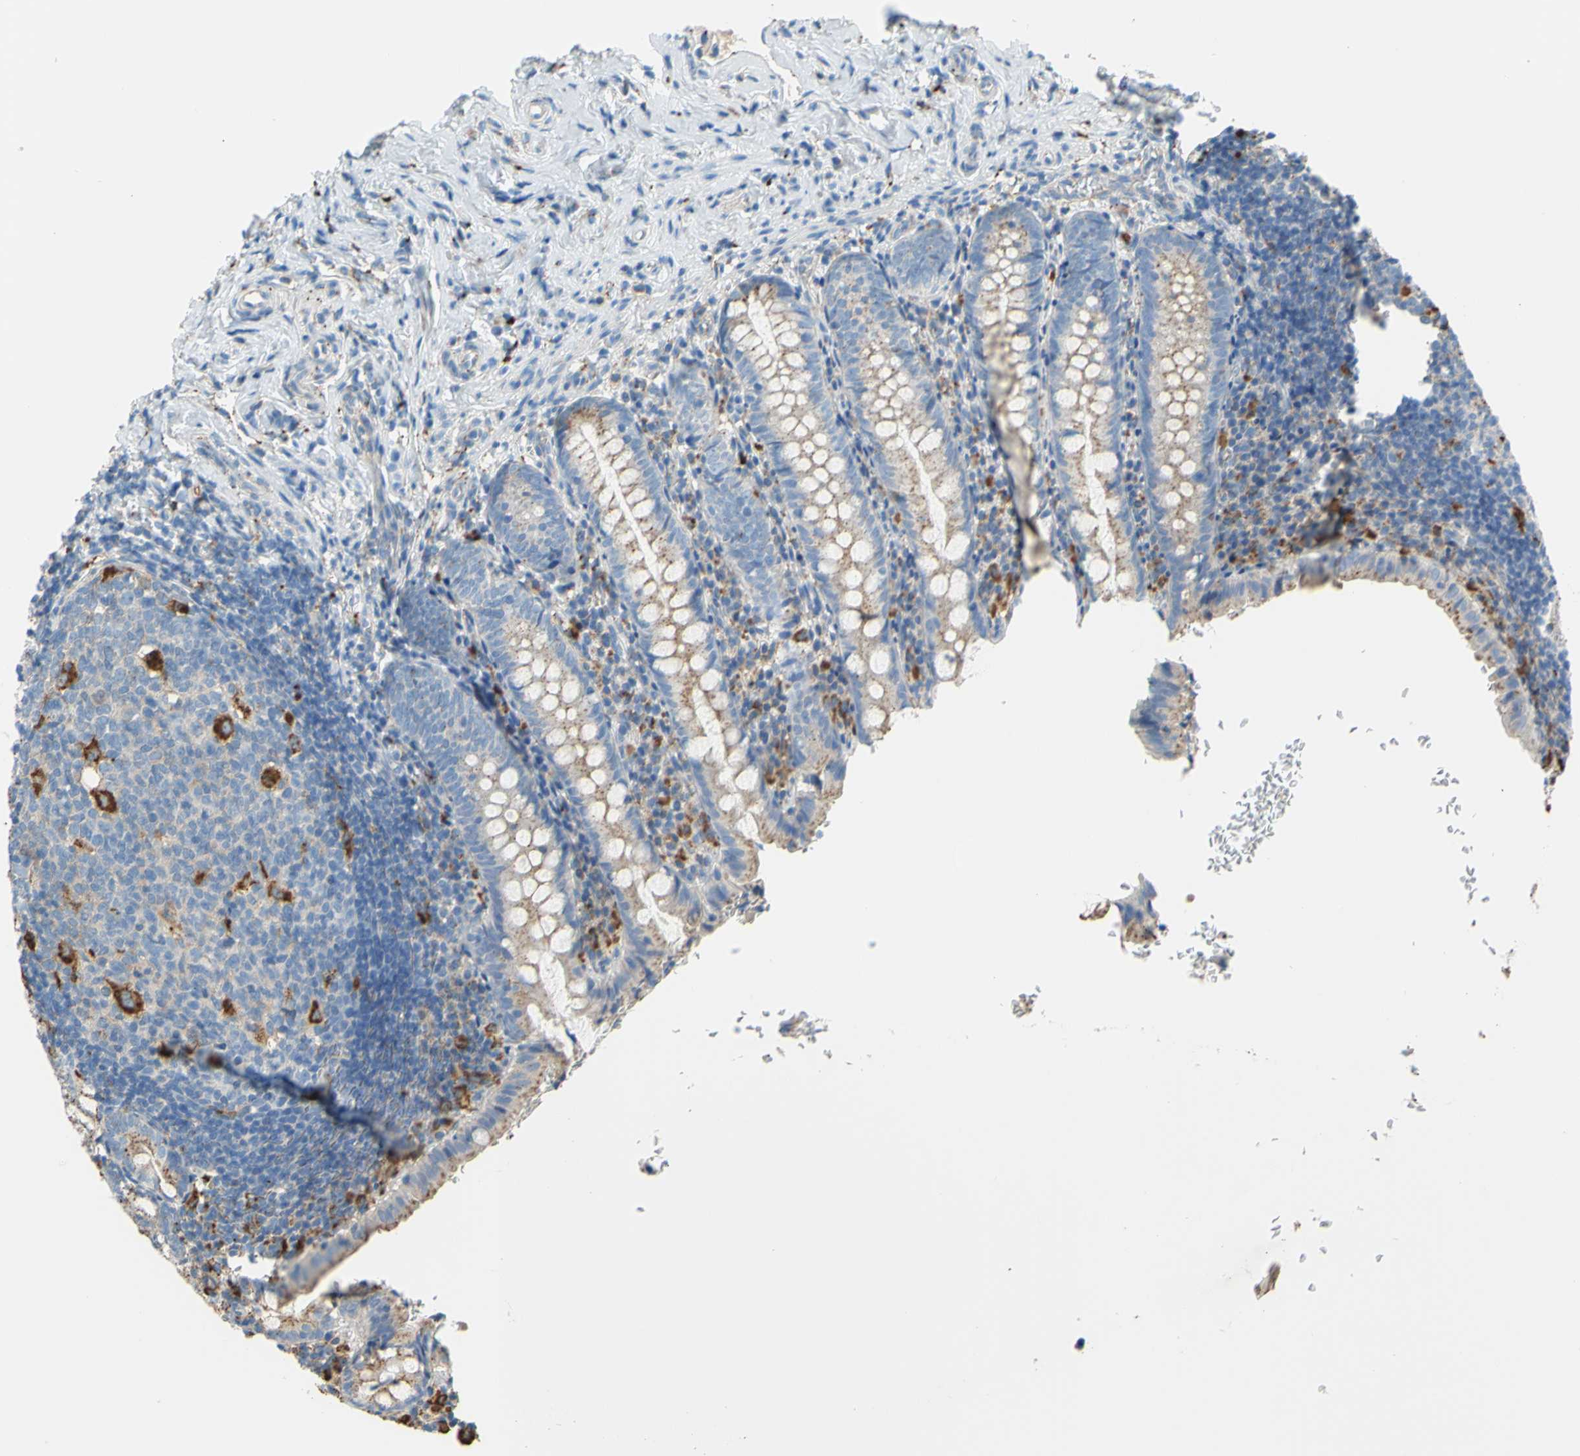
{"staining": {"intensity": "weak", "quantity": ">75%", "location": "cytoplasmic/membranous"}, "tissue": "appendix", "cell_type": "Glandular cells", "image_type": "normal", "snomed": [{"axis": "morphology", "description": "Normal tissue, NOS"}, {"axis": "topography", "description": "Appendix"}], "caption": "Protein staining of normal appendix demonstrates weak cytoplasmic/membranous staining in approximately >75% of glandular cells.", "gene": "CTSD", "patient": {"sex": "female", "age": 10}}